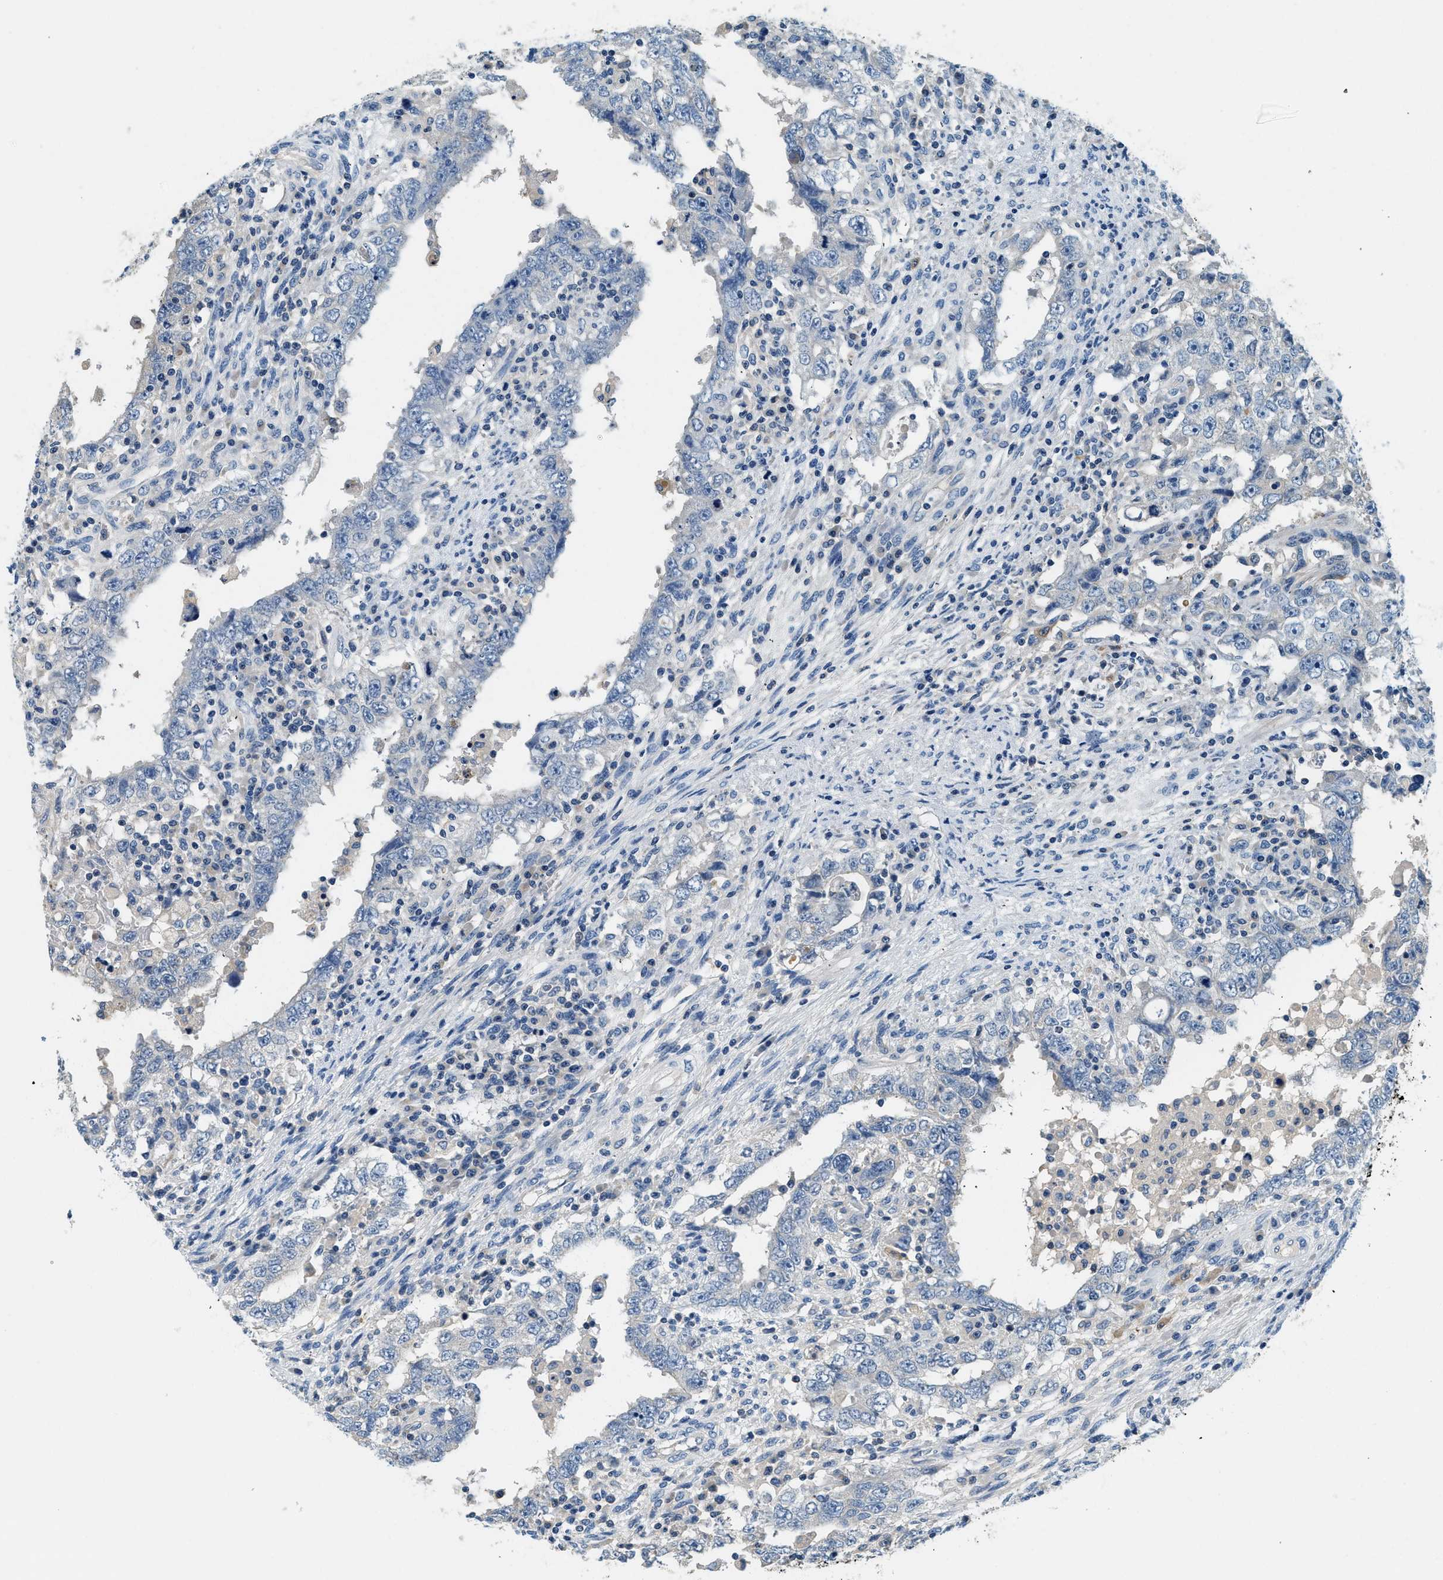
{"staining": {"intensity": "negative", "quantity": "none", "location": "none"}, "tissue": "testis cancer", "cell_type": "Tumor cells", "image_type": "cancer", "snomed": [{"axis": "morphology", "description": "Carcinoma, Embryonal, NOS"}, {"axis": "topography", "description": "Testis"}], "caption": "A high-resolution image shows immunohistochemistry (IHC) staining of testis cancer (embryonal carcinoma), which exhibits no significant positivity in tumor cells.", "gene": "SLC35E1", "patient": {"sex": "male", "age": 26}}